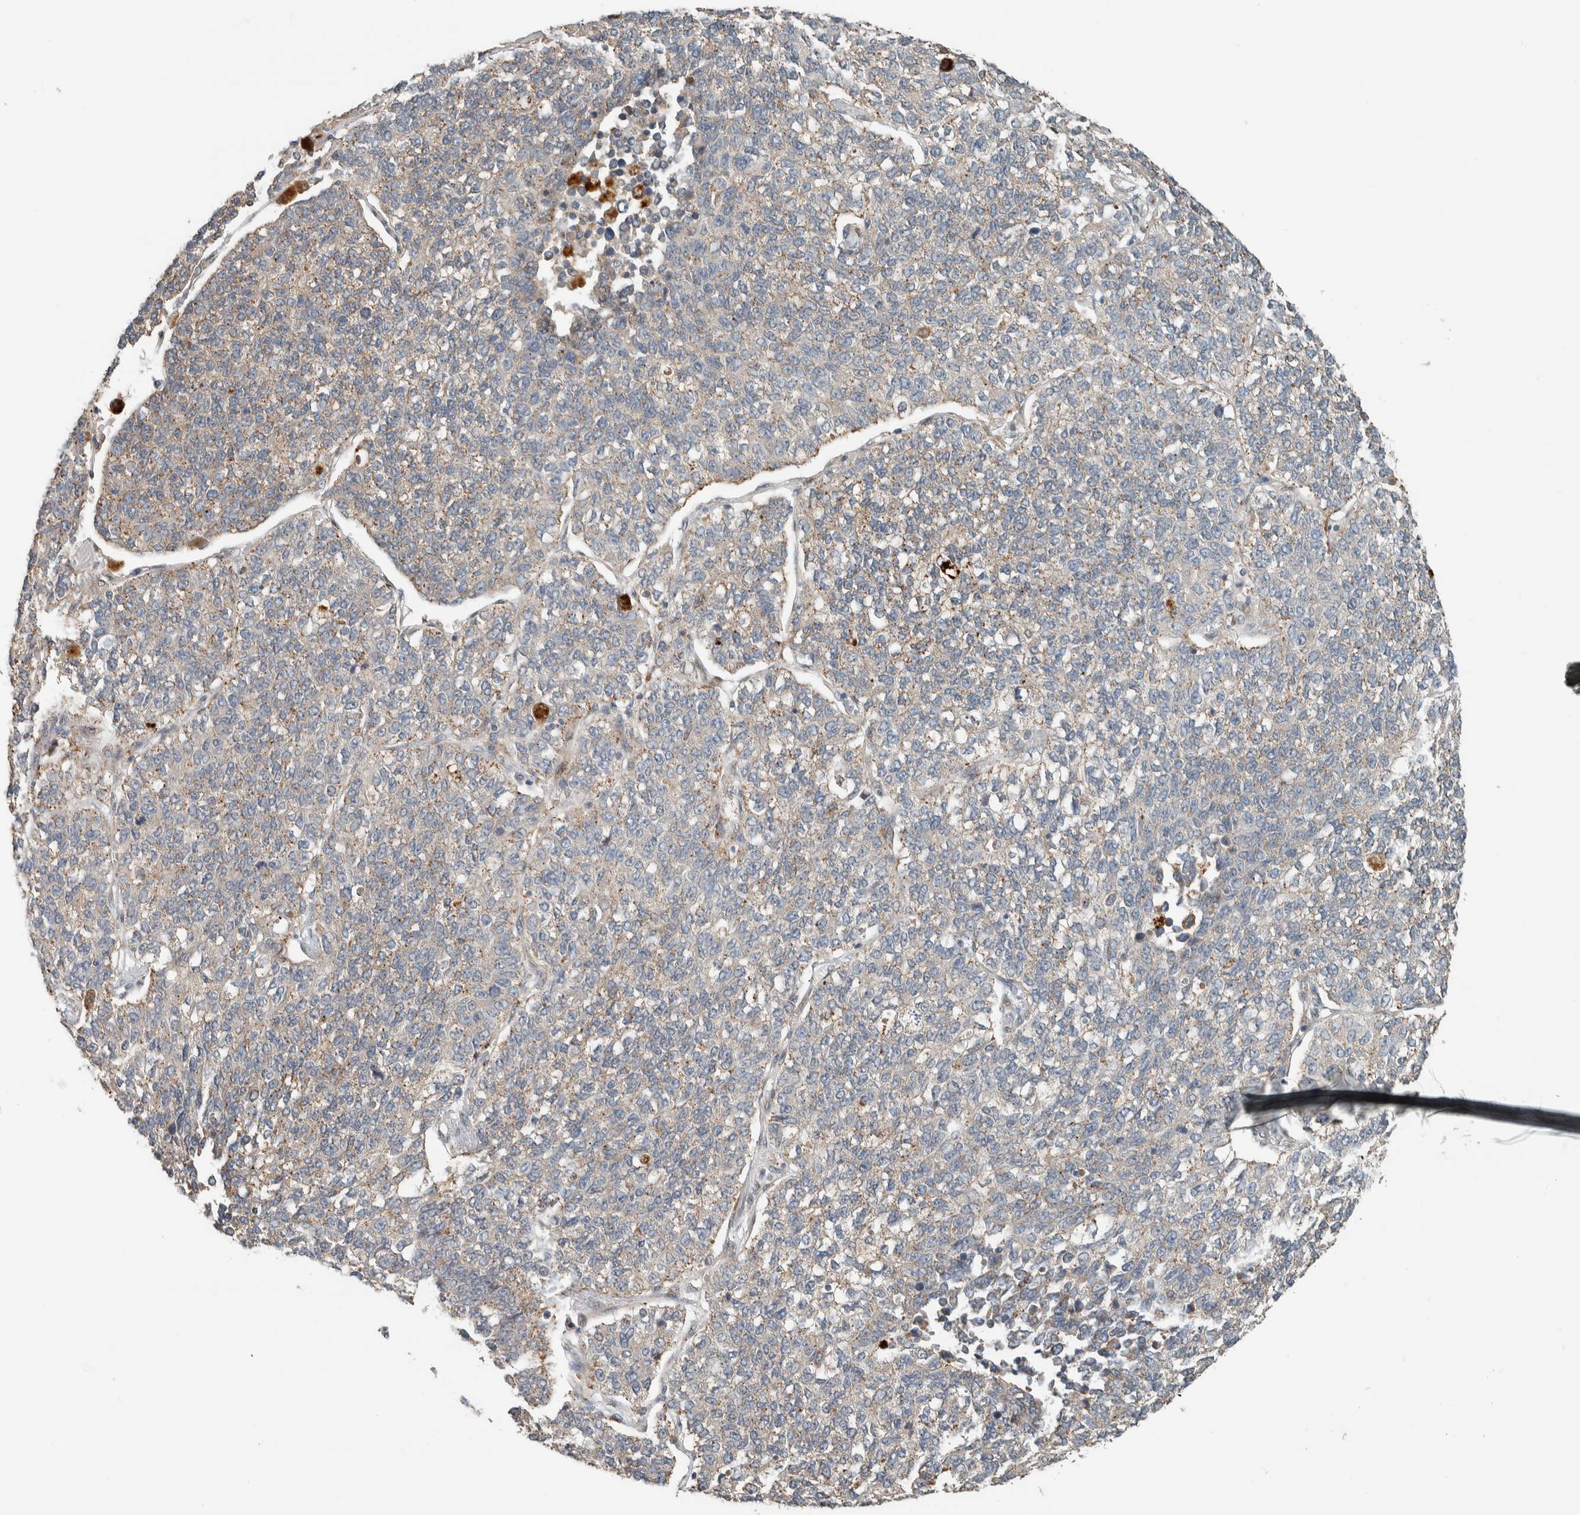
{"staining": {"intensity": "weak", "quantity": "25%-75%", "location": "cytoplasmic/membranous"}, "tissue": "lung cancer", "cell_type": "Tumor cells", "image_type": "cancer", "snomed": [{"axis": "morphology", "description": "Adenocarcinoma, NOS"}, {"axis": "topography", "description": "Lung"}], "caption": "Lung adenocarcinoma was stained to show a protein in brown. There is low levels of weak cytoplasmic/membranous positivity in approximately 25%-75% of tumor cells.", "gene": "NBR1", "patient": {"sex": "male", "age": 49}}